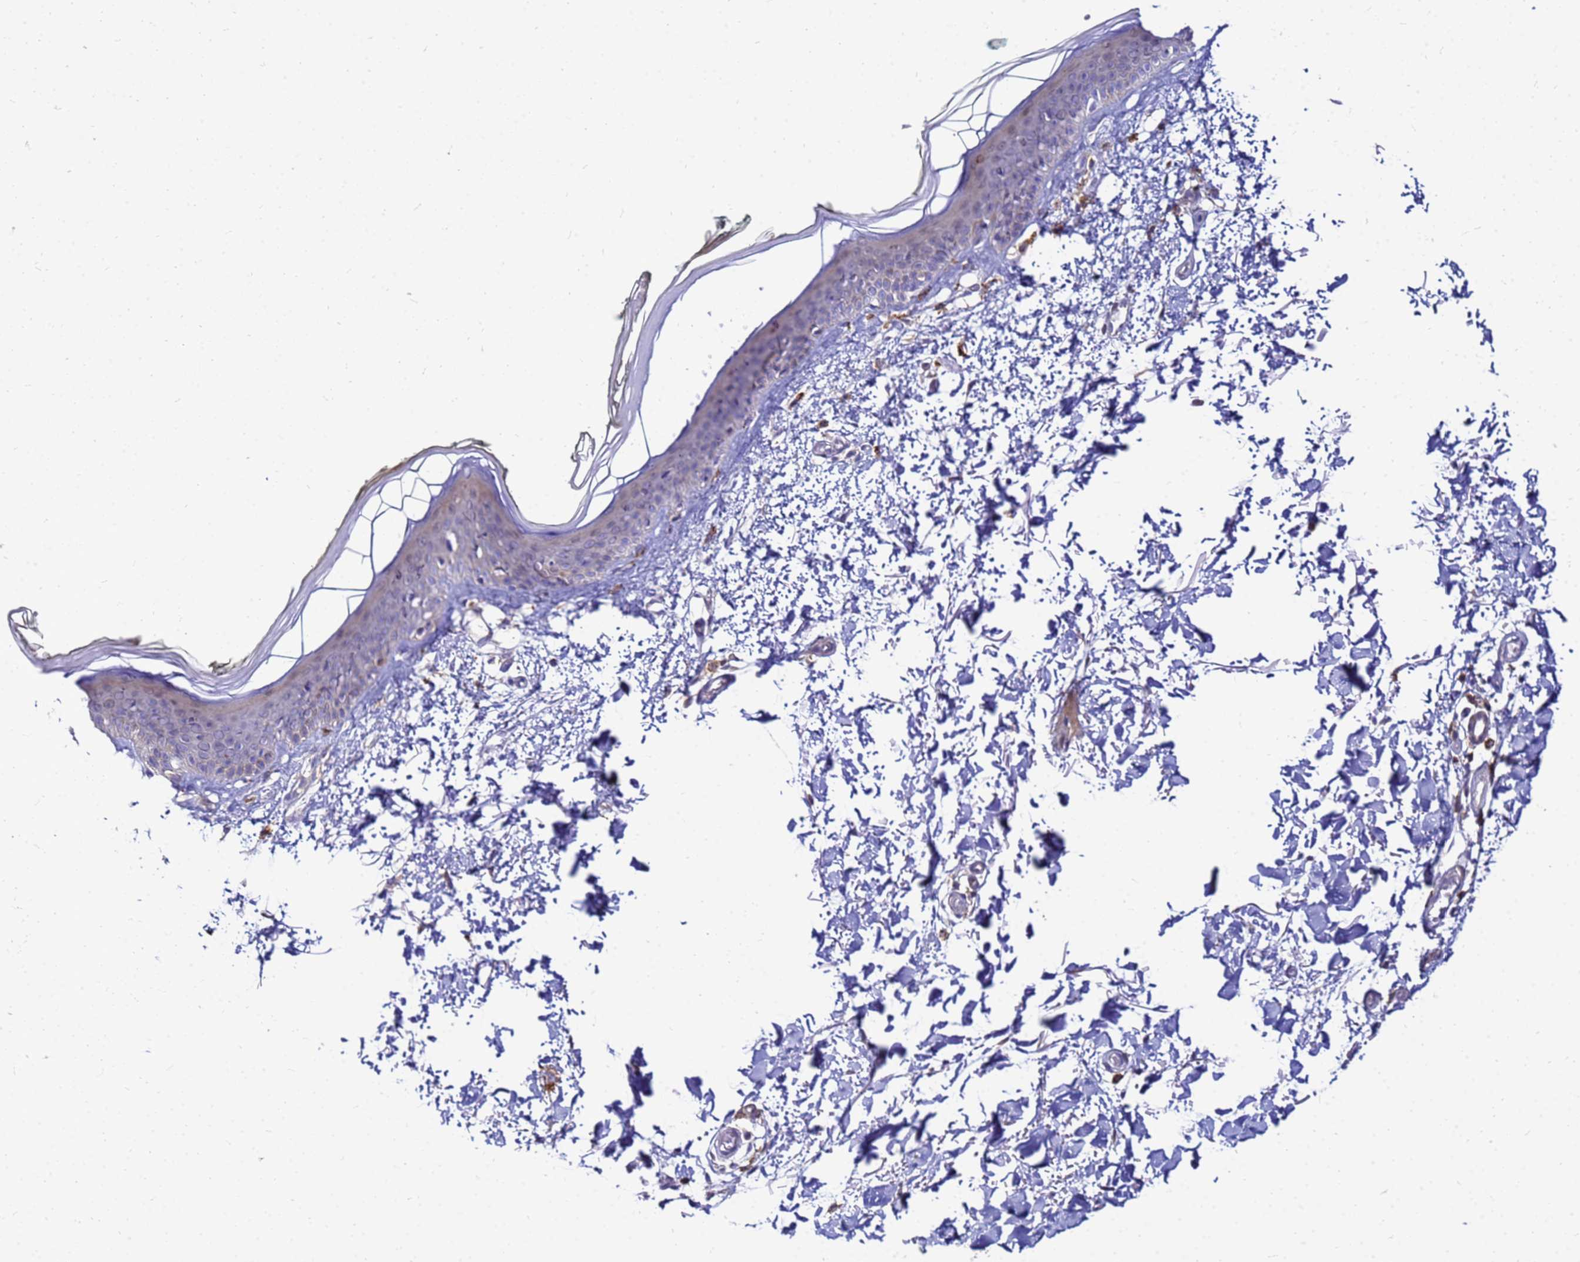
{"staining": {"intensity": "weak", "quantity": "<25%", "location": "cytoplasmic/membranous"}, "tissue": "skin", "cell_type": "Fibroblasts", "image_type": "normal", "snomed": [{"axis": "morphology", "description": "Normal tissue, NOS"}, {"axis": "topography", "description": "Skin"}], "caption": "High magnification brightfield microscopy of normal skin stained with DAB (3,3'-diaminobenzidine) (brown) and counterstained with hematoxylin (blue): fibroblasts show no significant positivity. (IHC, brightfield microscopy, high magnification).", "gene": "DBNDD2", "patient": {"sex": "male", "age": 62}}